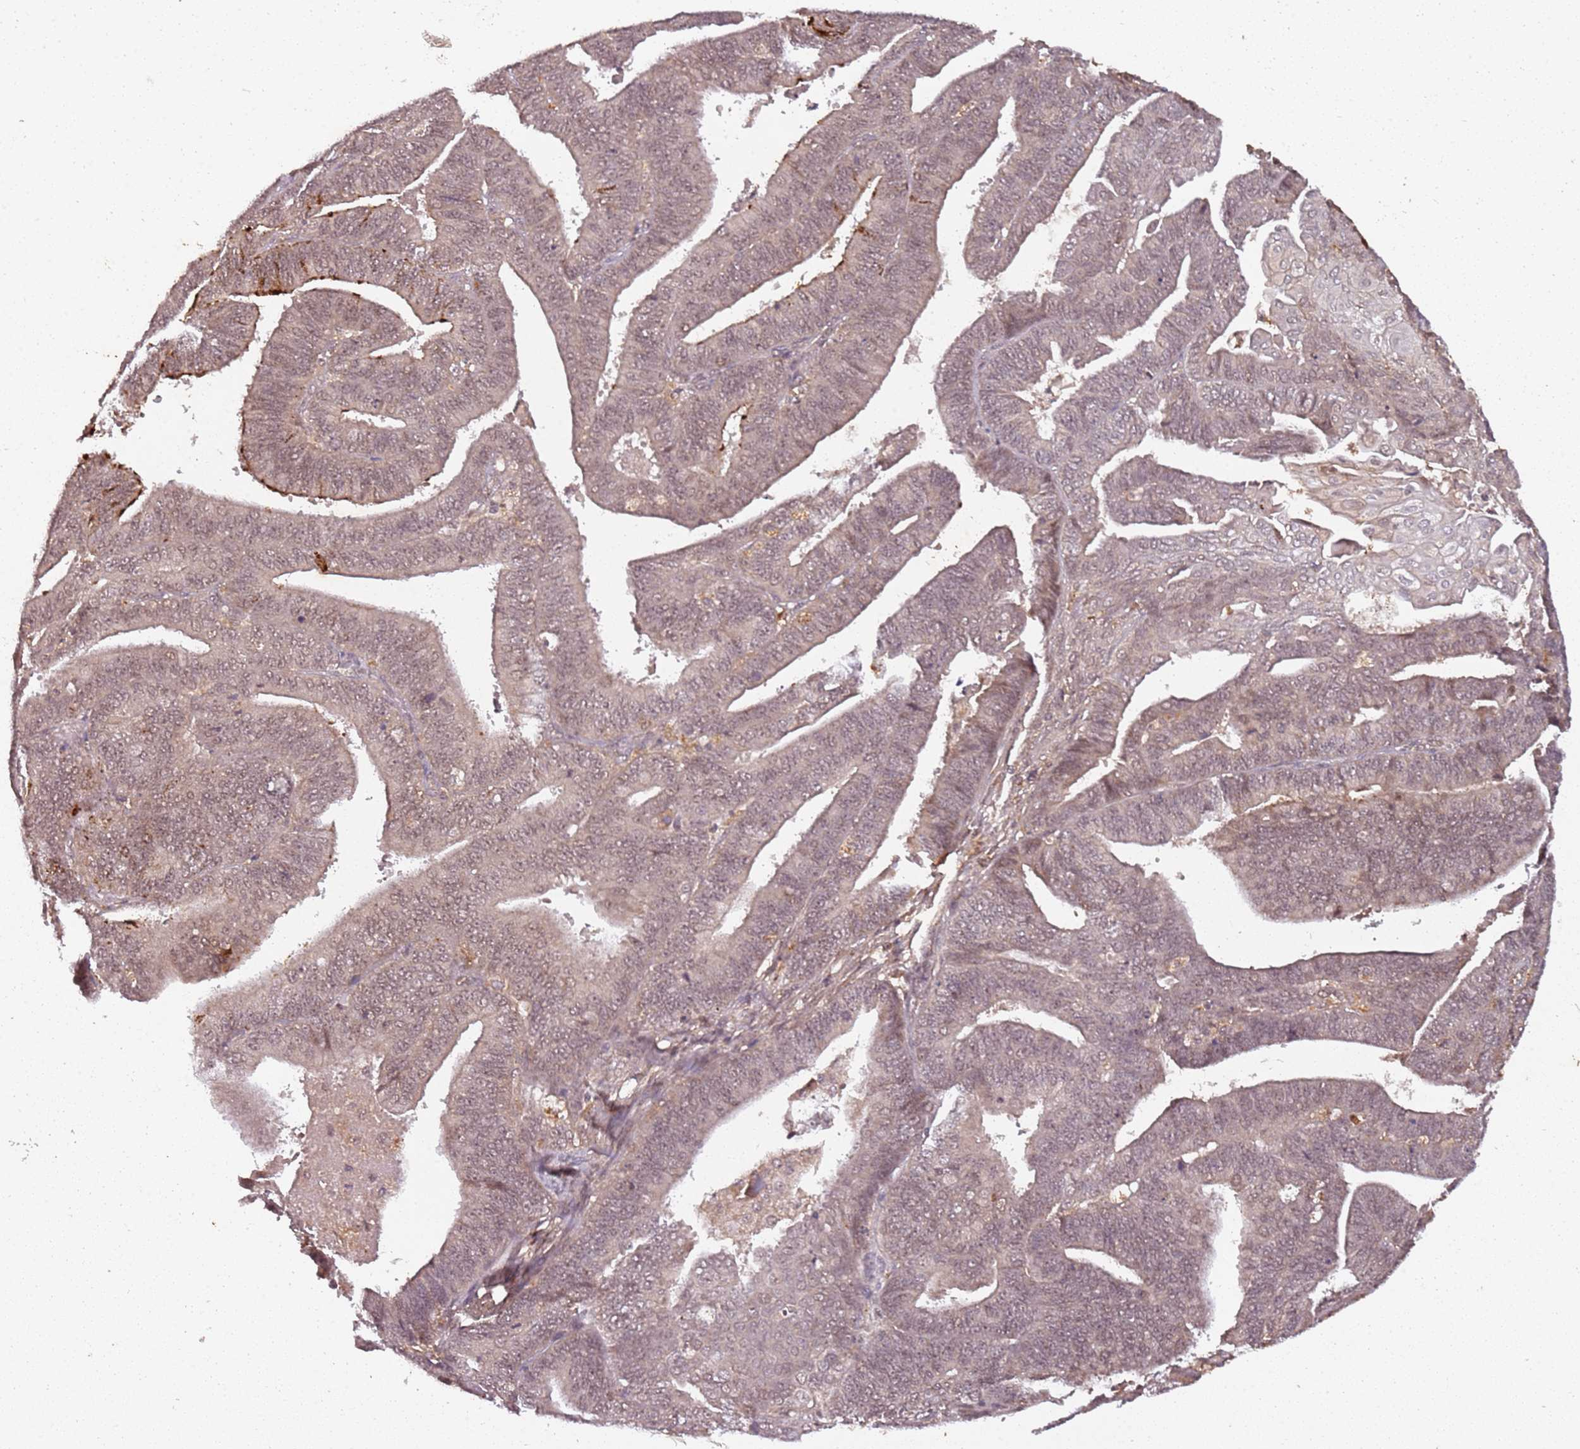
{"staining": {"intensity": "weak", "quantity": "25%-75%", "location": "nuclear"}, "tissue": "endometrial cancer", "cell_type": "Tumor cells", "image_type": "cancer", "snomed": [{"axis": "morphology", "description": "Adenocarcinoma, NOS"}, {"axis": "topography", "description": "Endometrium"}], "caption": "Endometrial cancer (adenocarcinoma) stained with immunohistochemistry (IHC) displays weak nuclear positivity in about 25%-75% of tumor cells. (Brightfield microscopy of DAB IHC at high magnification).", "gene": "COL1A2", "patient": {"sex": "female", "age": 73}}